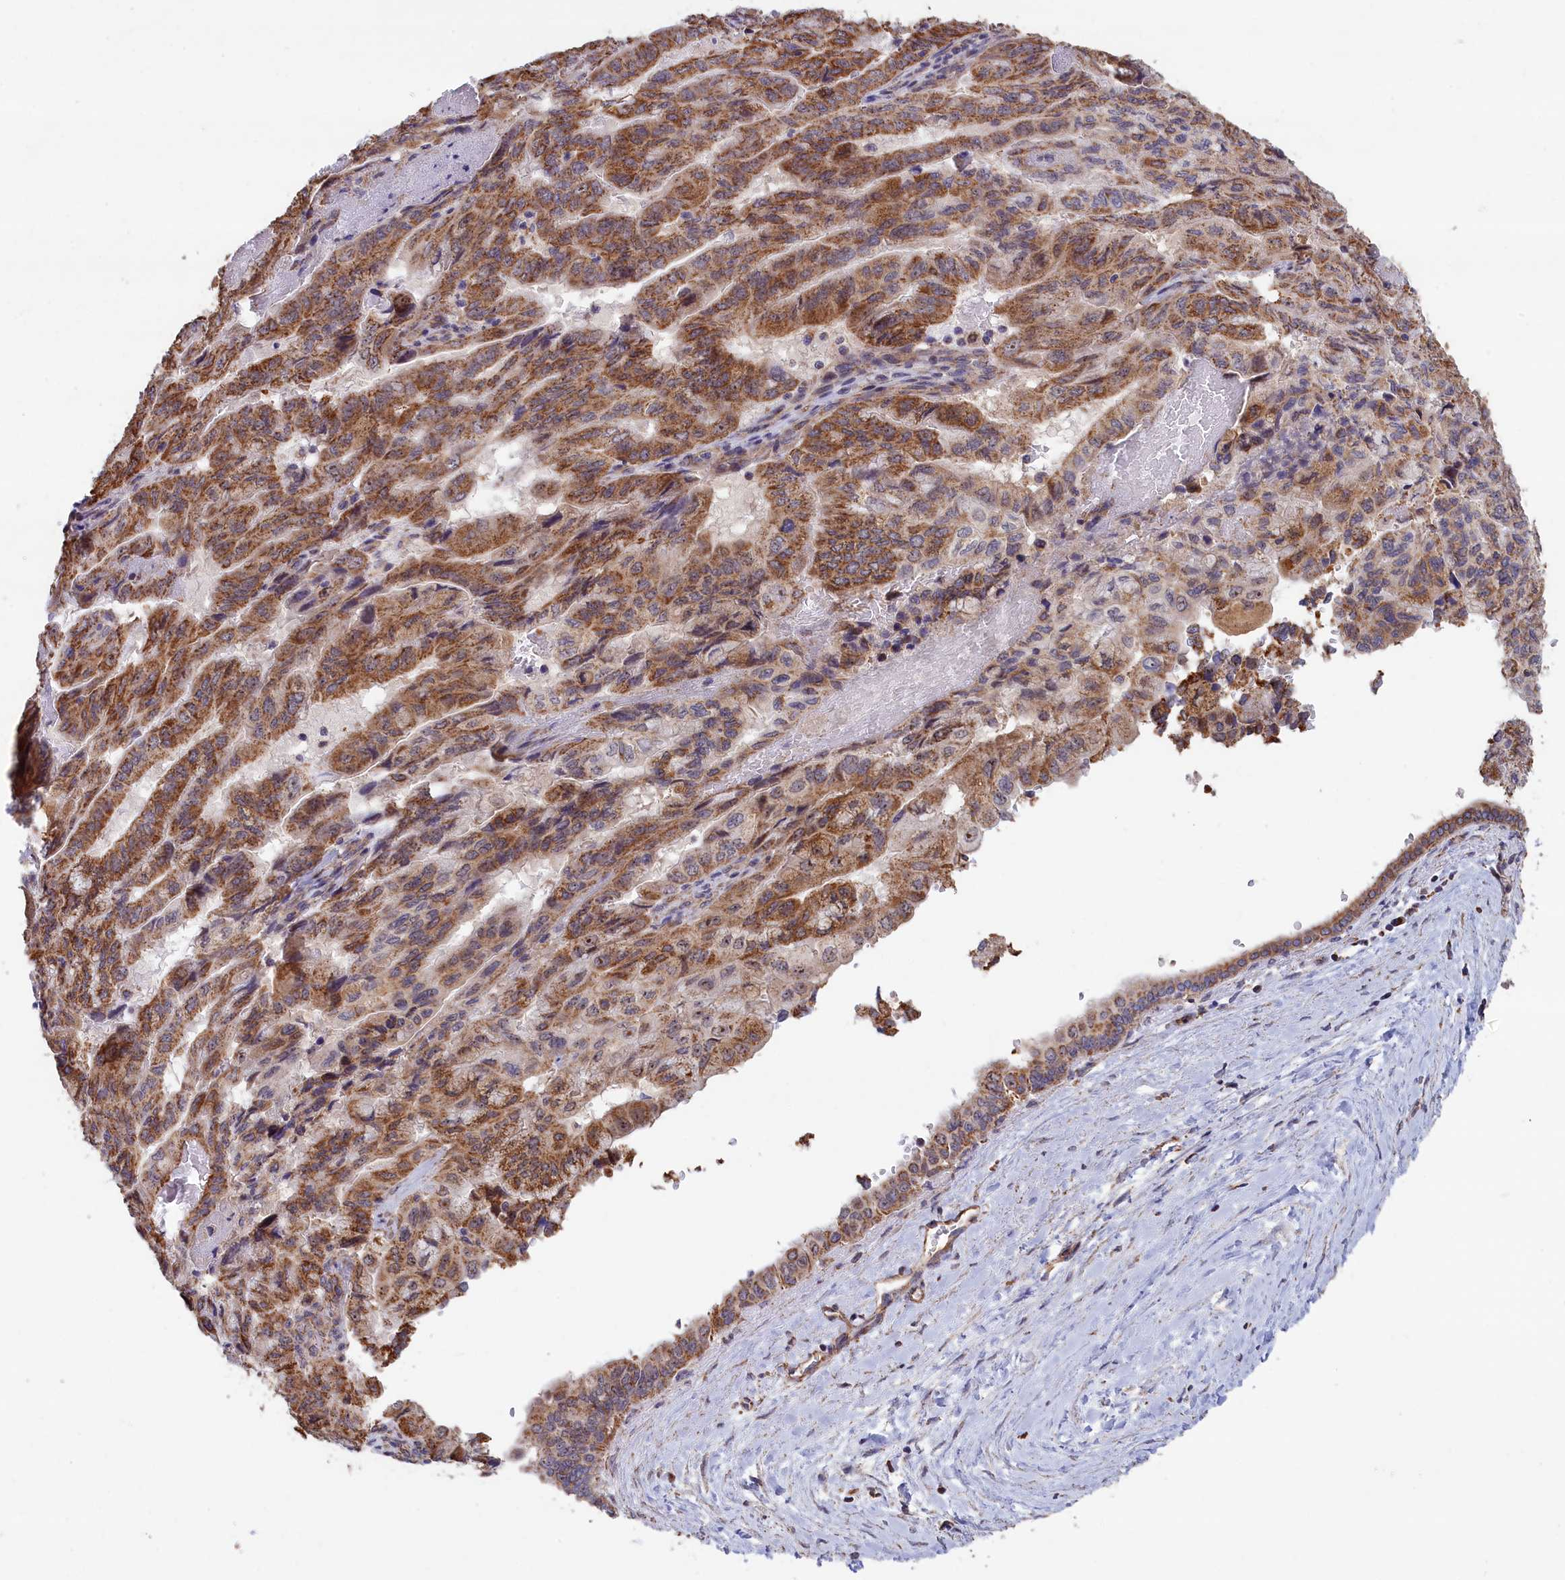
{"staining": {"intensity": "moderate", "quantity": ">75%", "location": "cytoplasmic/membranous"}, "tissue": "pancreatic cancer", "cell_type": "Tumor cells", "image_type": "cancer", "snomed": [{"axis": "morphology", "description": "Adenocarcinoma, NOS"}, {"axis": "topography", "description": "Pancreas"}], "caption": "This photomicrograph displays immunohistochemistry (IHC) staining of human adenocarcinoma (pancreatic), with medium moderate cytoplasmic/membranous positivity in about >75% of tumor cells.", "gene": "ZNF816", "patient": {"sex": "male", "age": 51}}